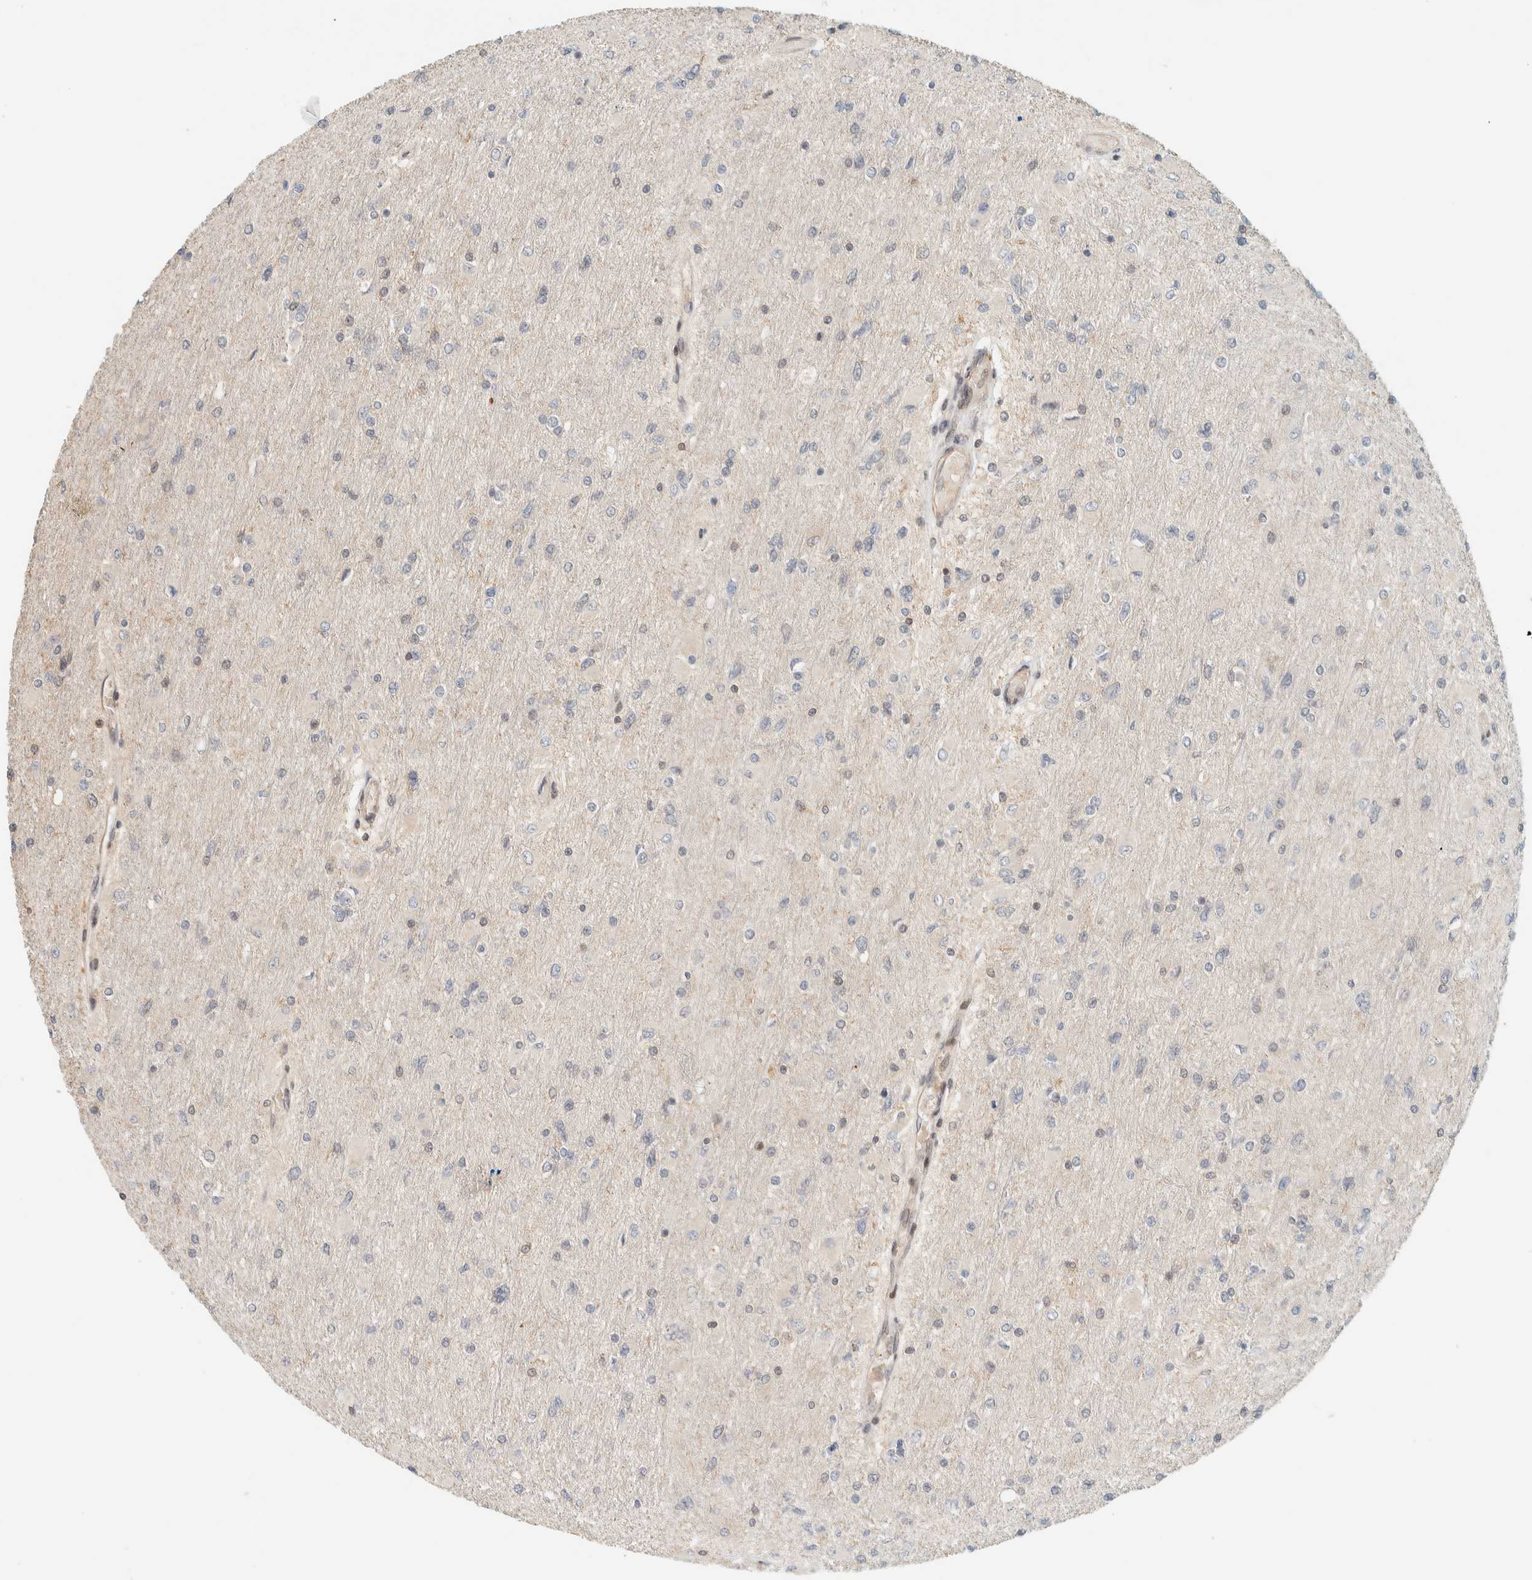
{"staining": {"intensity": "negative", "quantity": "none", "location": "none"}, "tissue": "glioma", "cell_type": "Tumor cells", "image_type": "cancer", "snomed": [{"axis": "morphology", "description": "Glioma, malignant, High grade"}, {"axis": "topography", "description": "Cerebral cortex"}], "caption": "Immunohistochemical staining of malignant glioma (high-grade) exhibits no significant staining in tumor cells.", "gene": "ARFGEF1", "patient": {"sex": "female", "age": 36}}